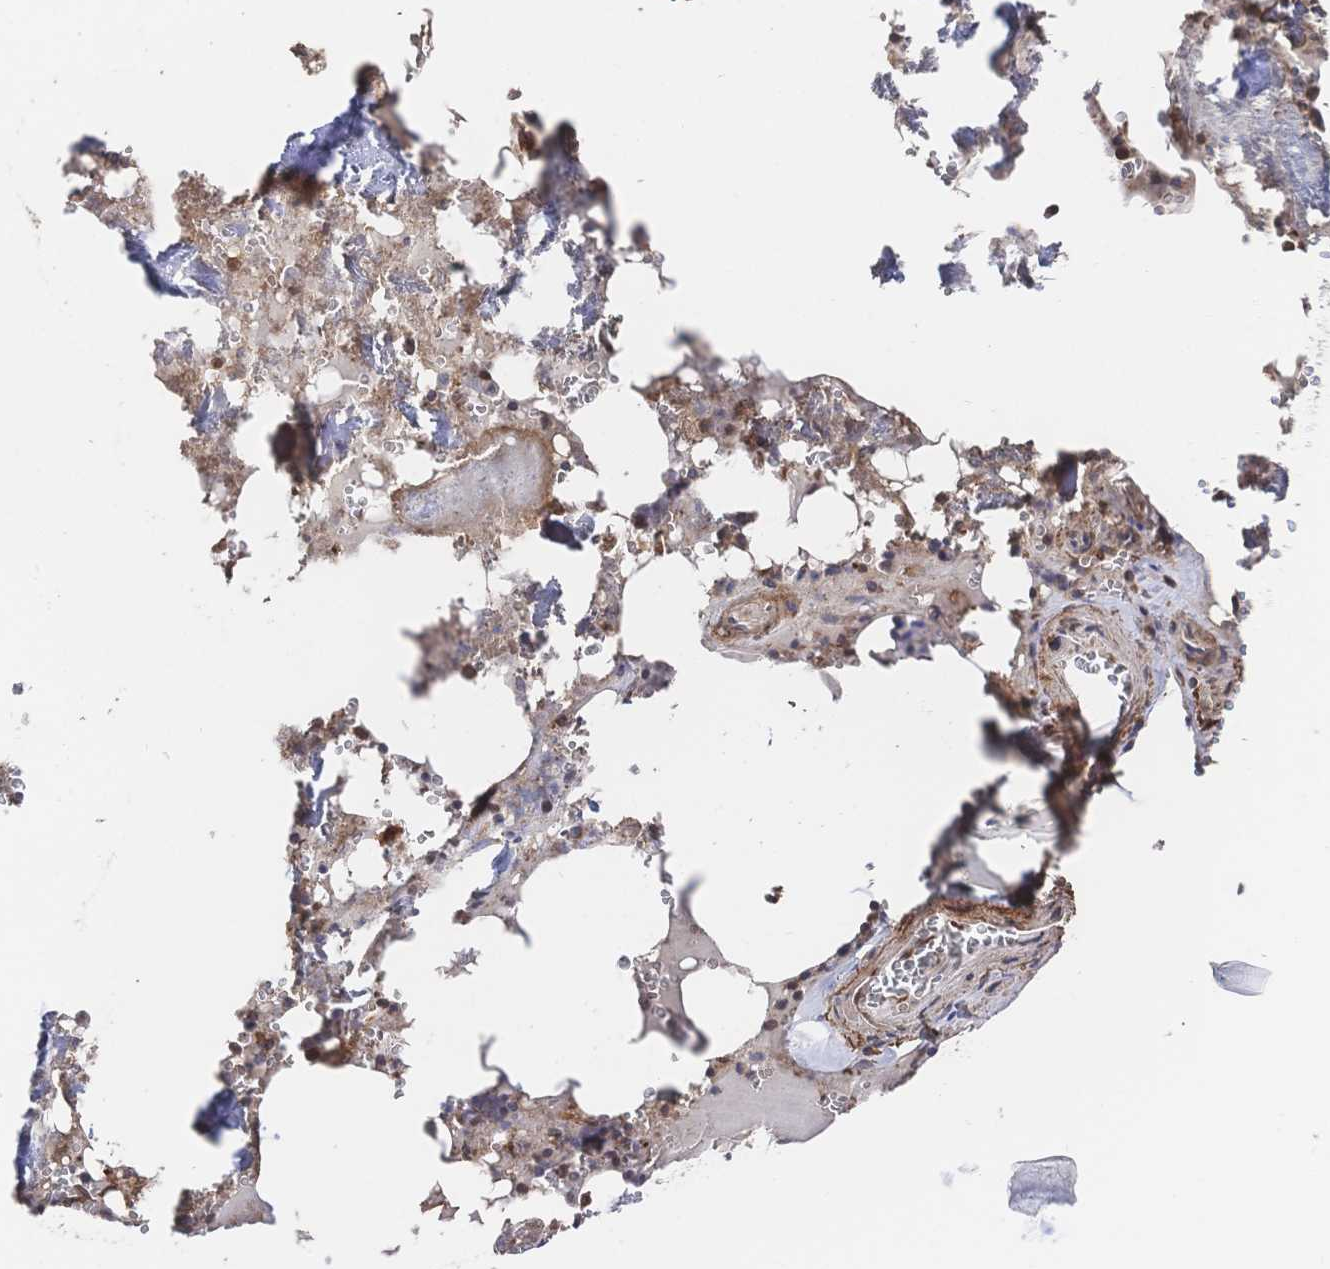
{"staining": {"intensity": "strong", "quantity": "<25%", "location": "cytoplasmic/membranous"}, "tissue": "bone marrow", "cell_type": "Hematopoietic cells", "image_type": "normal", "snomed": [{"axis": "morphology", "description": "Normal tissue, NOS"}, {"axis": "topography", "description": "Bone marrow"}], "caption": "Brown immunohistochemical staining in unremarkable bone marrow displays strong cytoplasmic/membranous positivity in approximately <25% of hematopoietic cells.", "gene": "DNAJA4", "patient": {"sex": "male", "age": 54}}